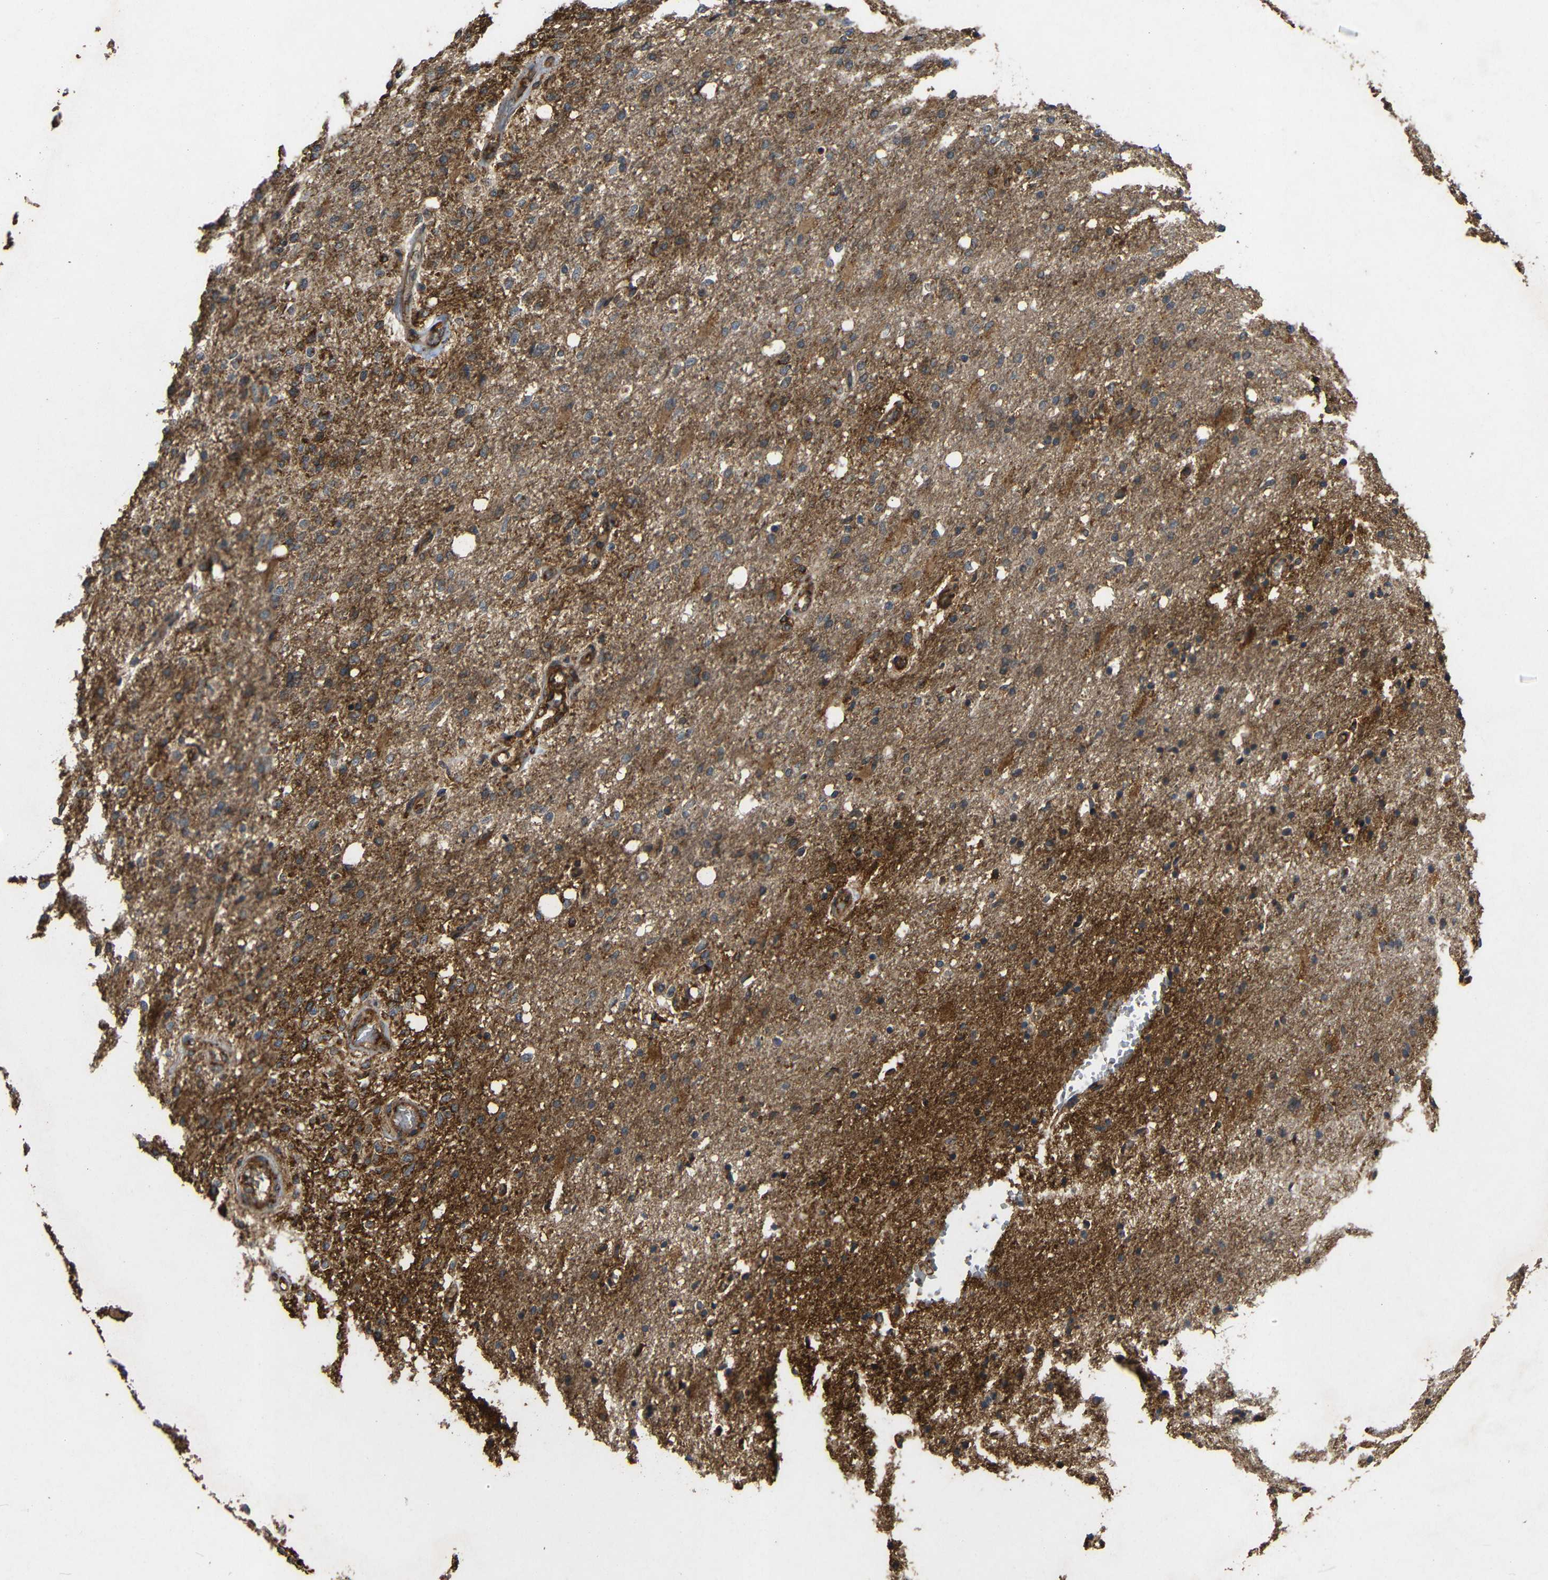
{"staining": {"intensity": "moderate", "quantity": "25%-75%", "location": "cytoplasmic/membranous"}, "tissue": "glioma", "cell_type": "Tumor cells", "image_type": "cancer", "snomed": [{"axis": "morphology", "description": "Normal tissue, NOS"}, {"axis": "morphology", "description": "Glioma, malignant, High grade"}, {"axis": "topography", "description": "Cerebral cortex"}], "caption": "DAB immunohistochemical staining of human glioma shows moderate cytoplasmic/membranous protein staining in approximately 25%-75% of tumor cells.", "gene": "EIF2S1", "patient": {"sex": "male", "age": 77}}